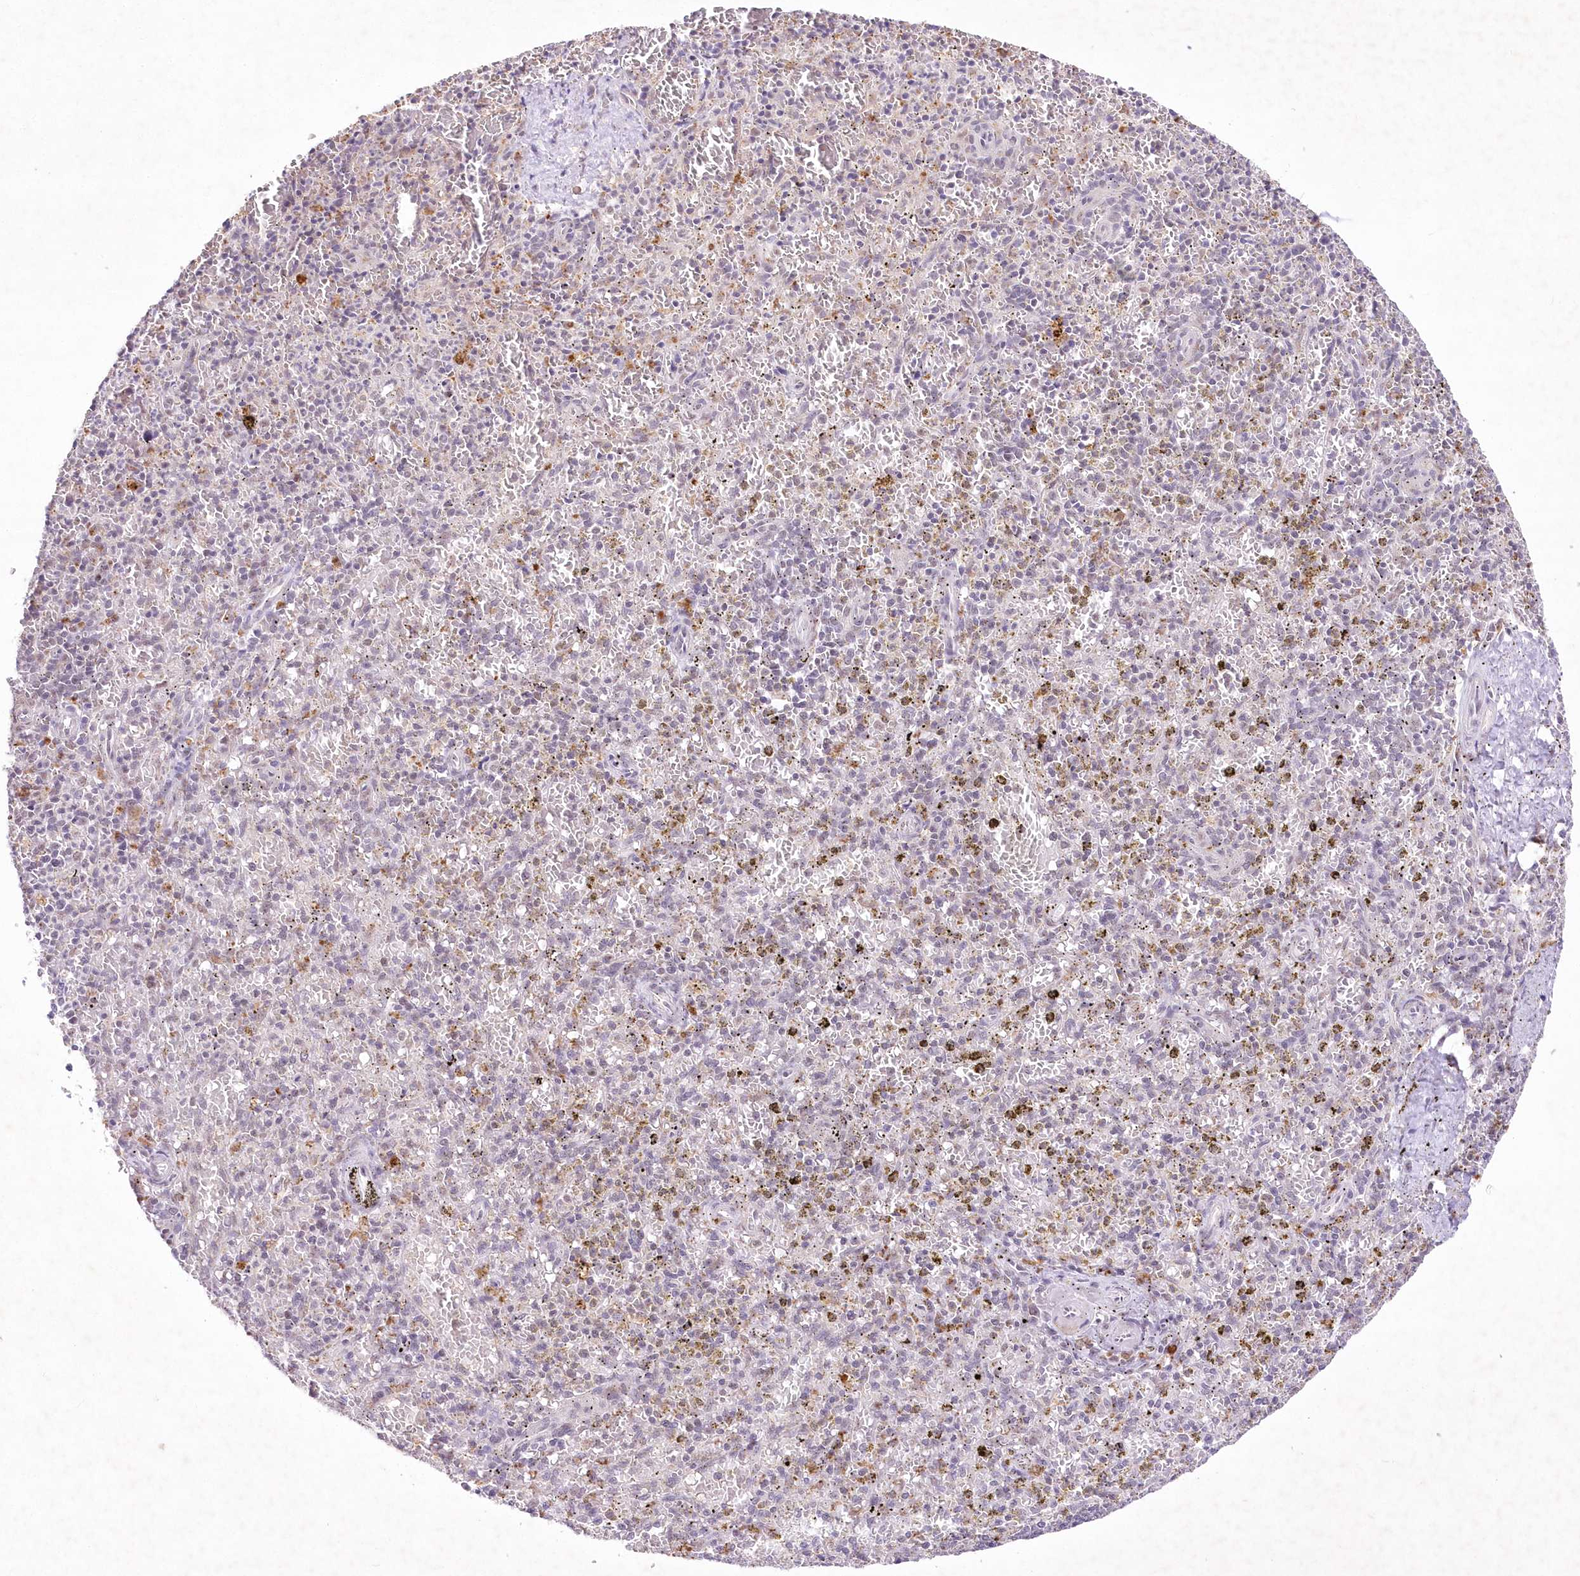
{"staining": {"intensity": "negative", "quantity": "none", "location": "none"}, "tissue": "spleen", "cell_type": "Cells in red pulp", "image_type": "normal", "snomed": [{"axis": "morphology", "description": "Normal tissue, NOS"}, {"axis": "topography", "description": "Spleen"}], "caption": "High power microscopy histopathology image of an immunohistochemistry (IHC) micrograph of unremarkable spleen, revealing no significant expression in cells in red pulp. Brightfield microscopy of IHC stained with DAB (brown) and hematoxylin (blue), captured at high magnification.", "gene": "ENSG00000275740", "patient": {"sex": "male", "age": 72}}